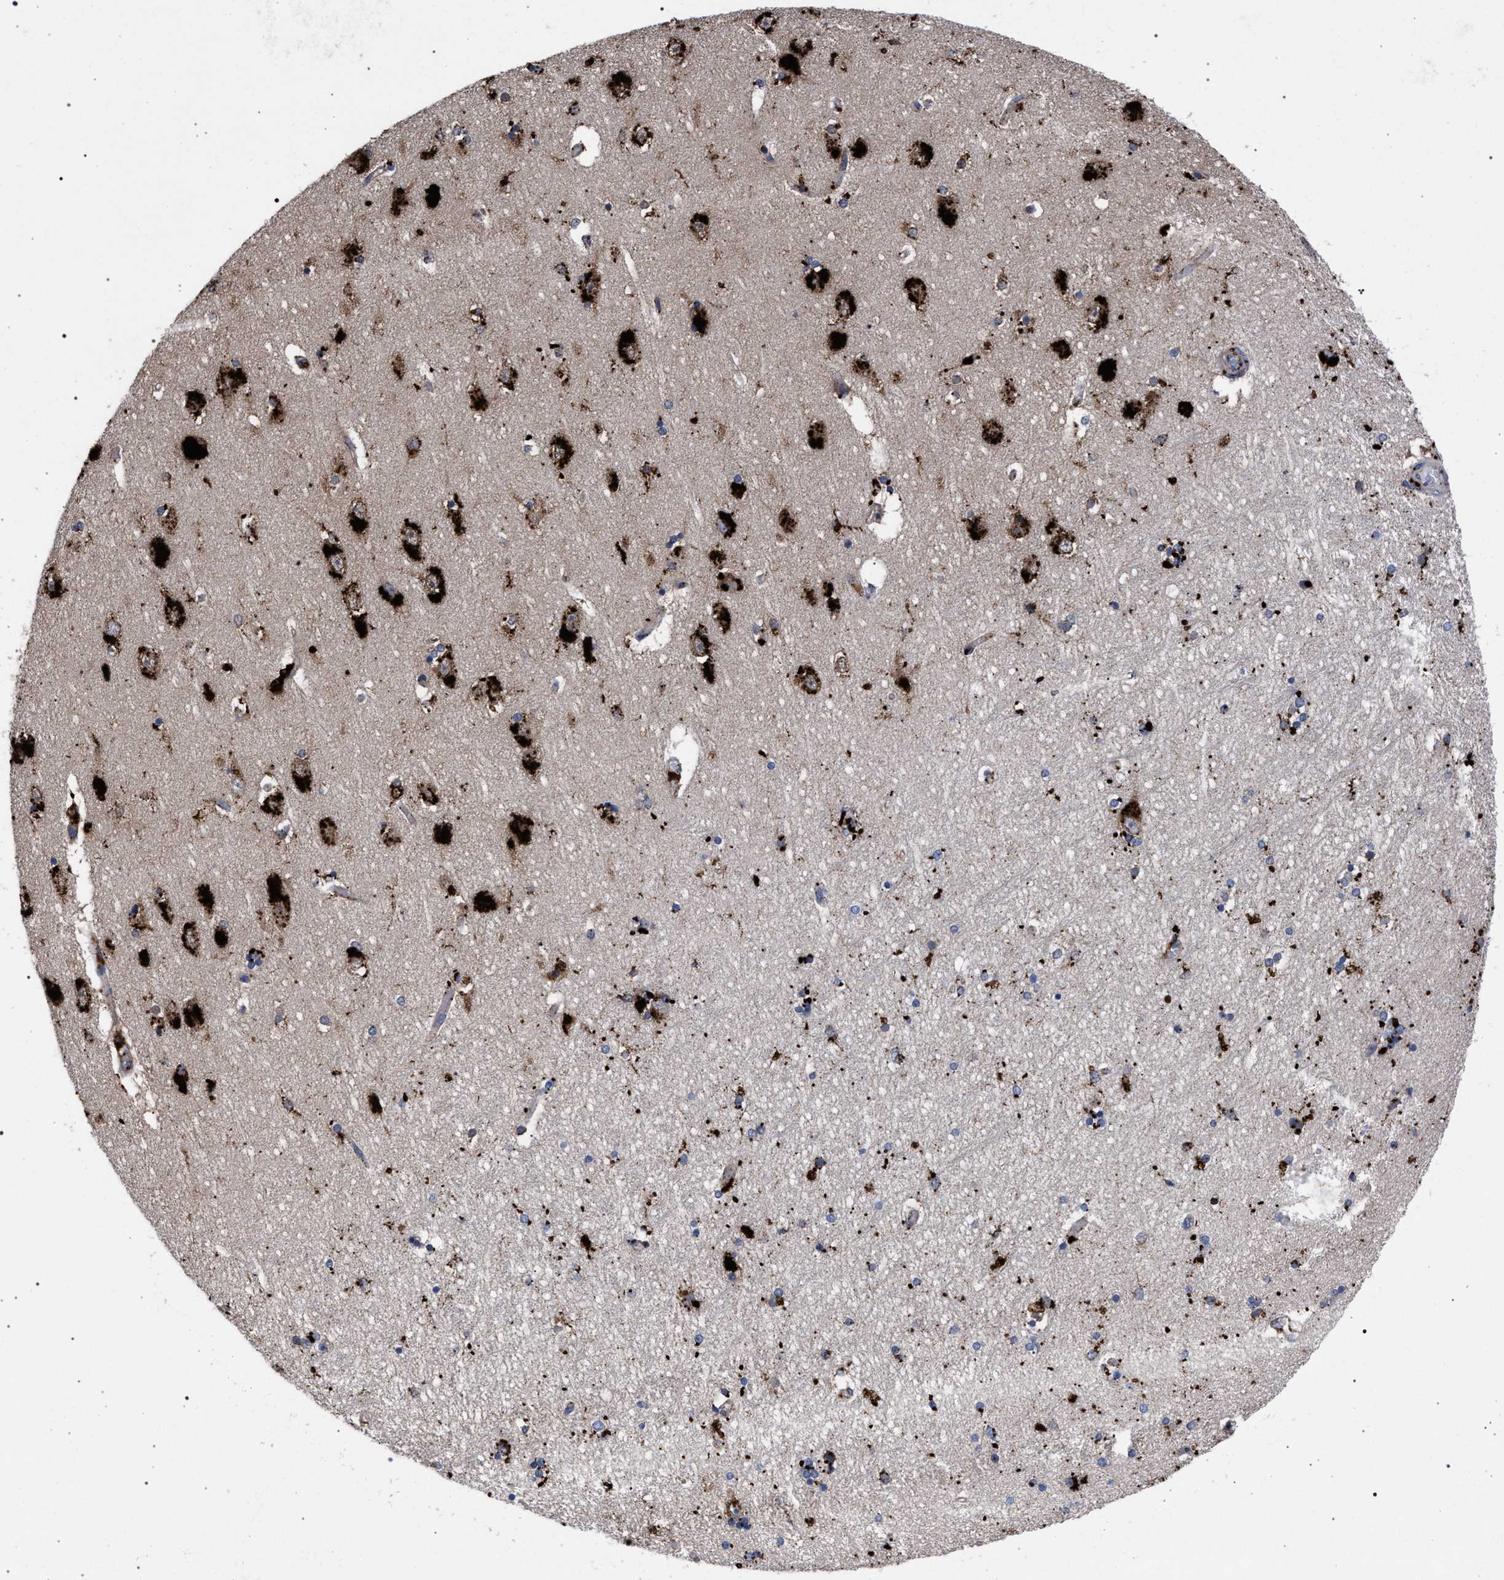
{"staining": {"intensity": "strong", "quantity": "25%-75%", "location": "cytoplasmic/membranous"}, "tissue": "hippocampus", "cell_type": "Glial cells", "image_type": "normal", "snomed": [{"axis": "morphology", "description": "Normal tissue, NOS"}, {"axis": "topography", "description": "Hippocampus"}], "caption": "Glial cells show strong cytoplasmic/membranous positivity in approximately 25%-75% of cells in benign hippocampus. (DAB (3,3'-diaminobenzidine) IHC, brown staining for protein, blue staining for nuclei).", "gene": "PPT1", "patient": {"sex": "female", "age": 54}}